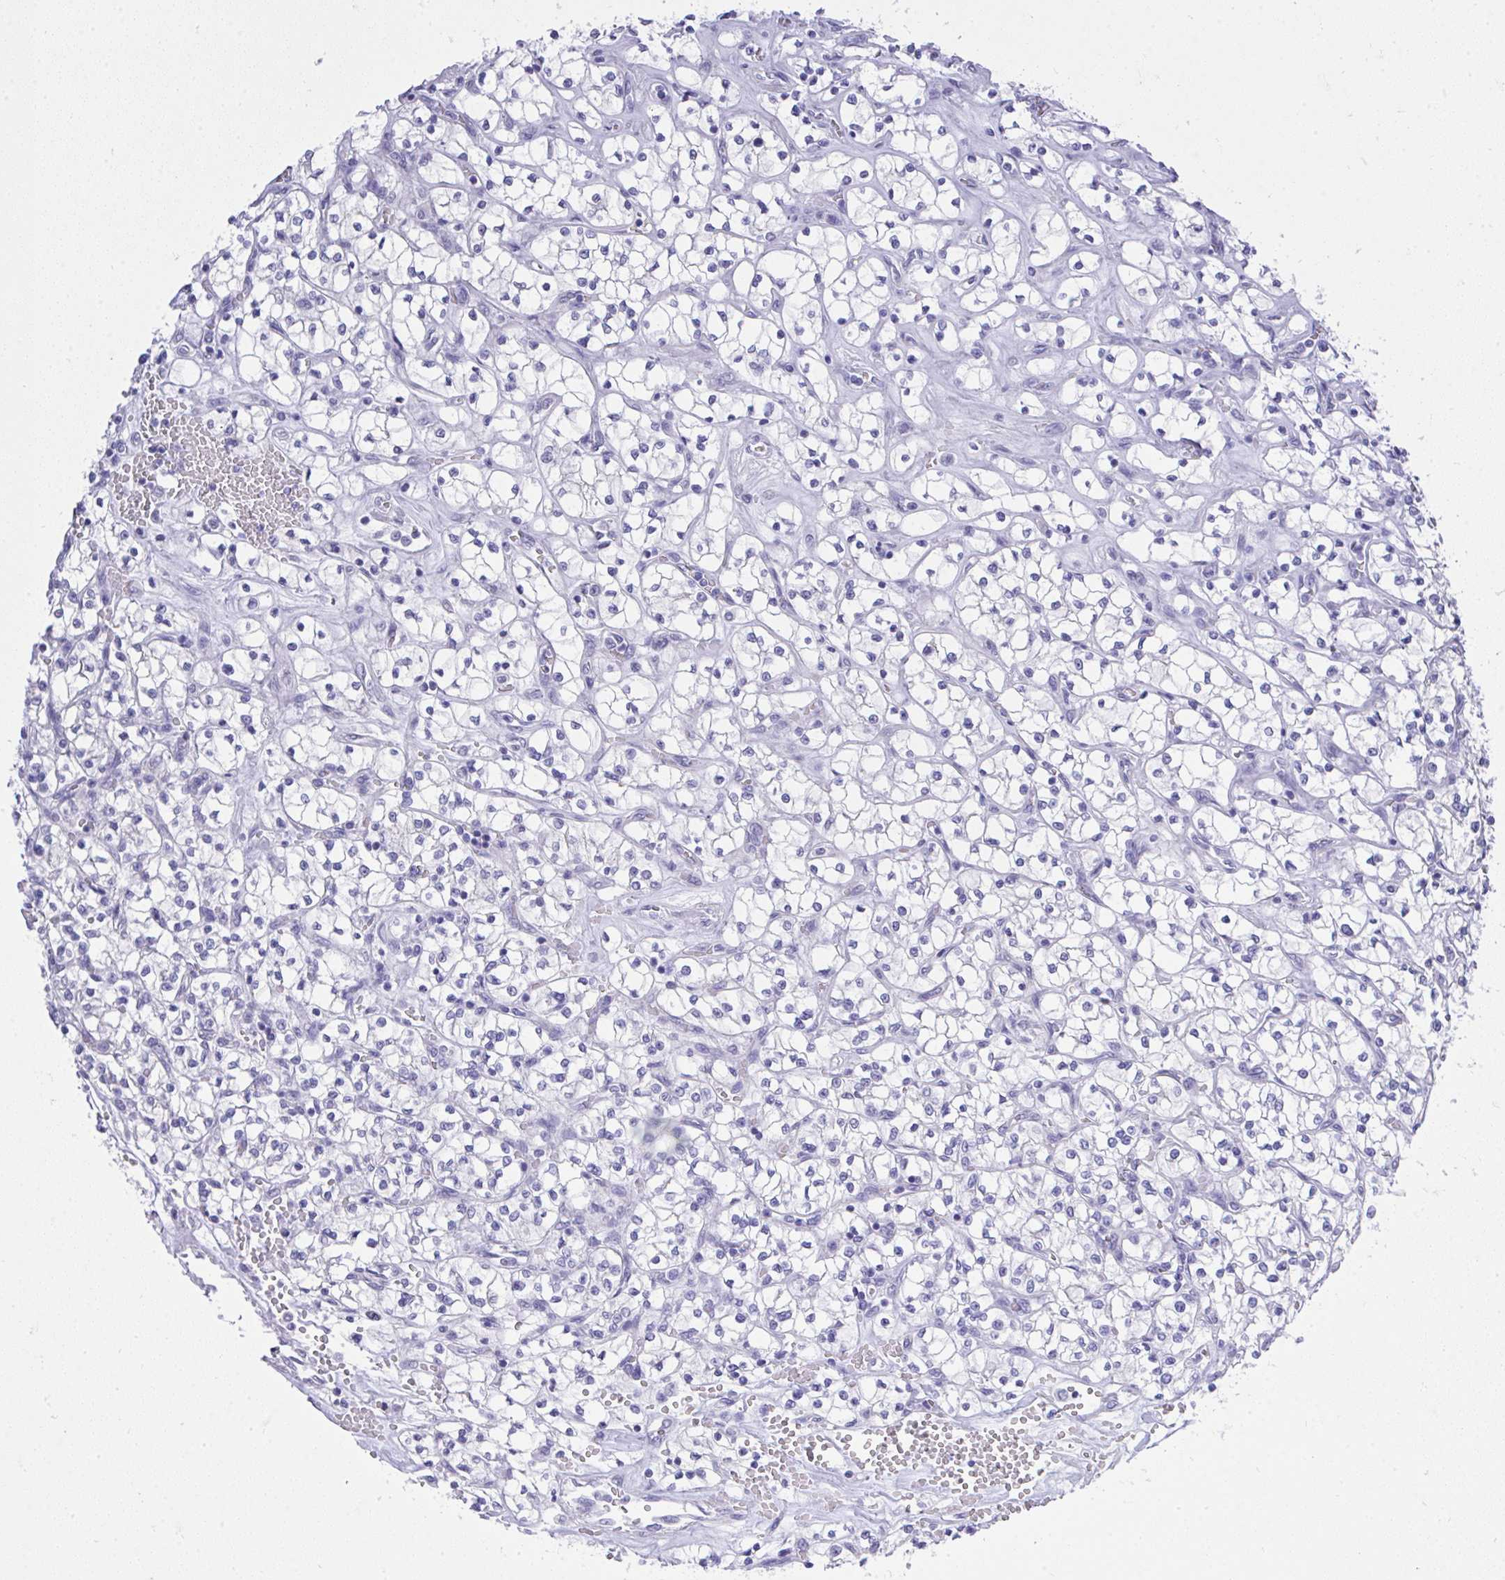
{"staining": {"intensity": "negative", "quantity": "none", "location": "none"}, "tissue": "renal cancer", "cell_type": "Tumor cells", "image_type": "cancer", "snomed": [{"axis": "morphology", "description": "Adenocarcinoma, NOS"}, {"axis": "topography", "description": "Kidney"}], "caption": "A photomicrograph of renal cancer (adenocarcinoma) stained for a protein shows no brown staining in tumor cells.", "gene": "MS4A12", "patient": {"sex": "female", "age": 64}}